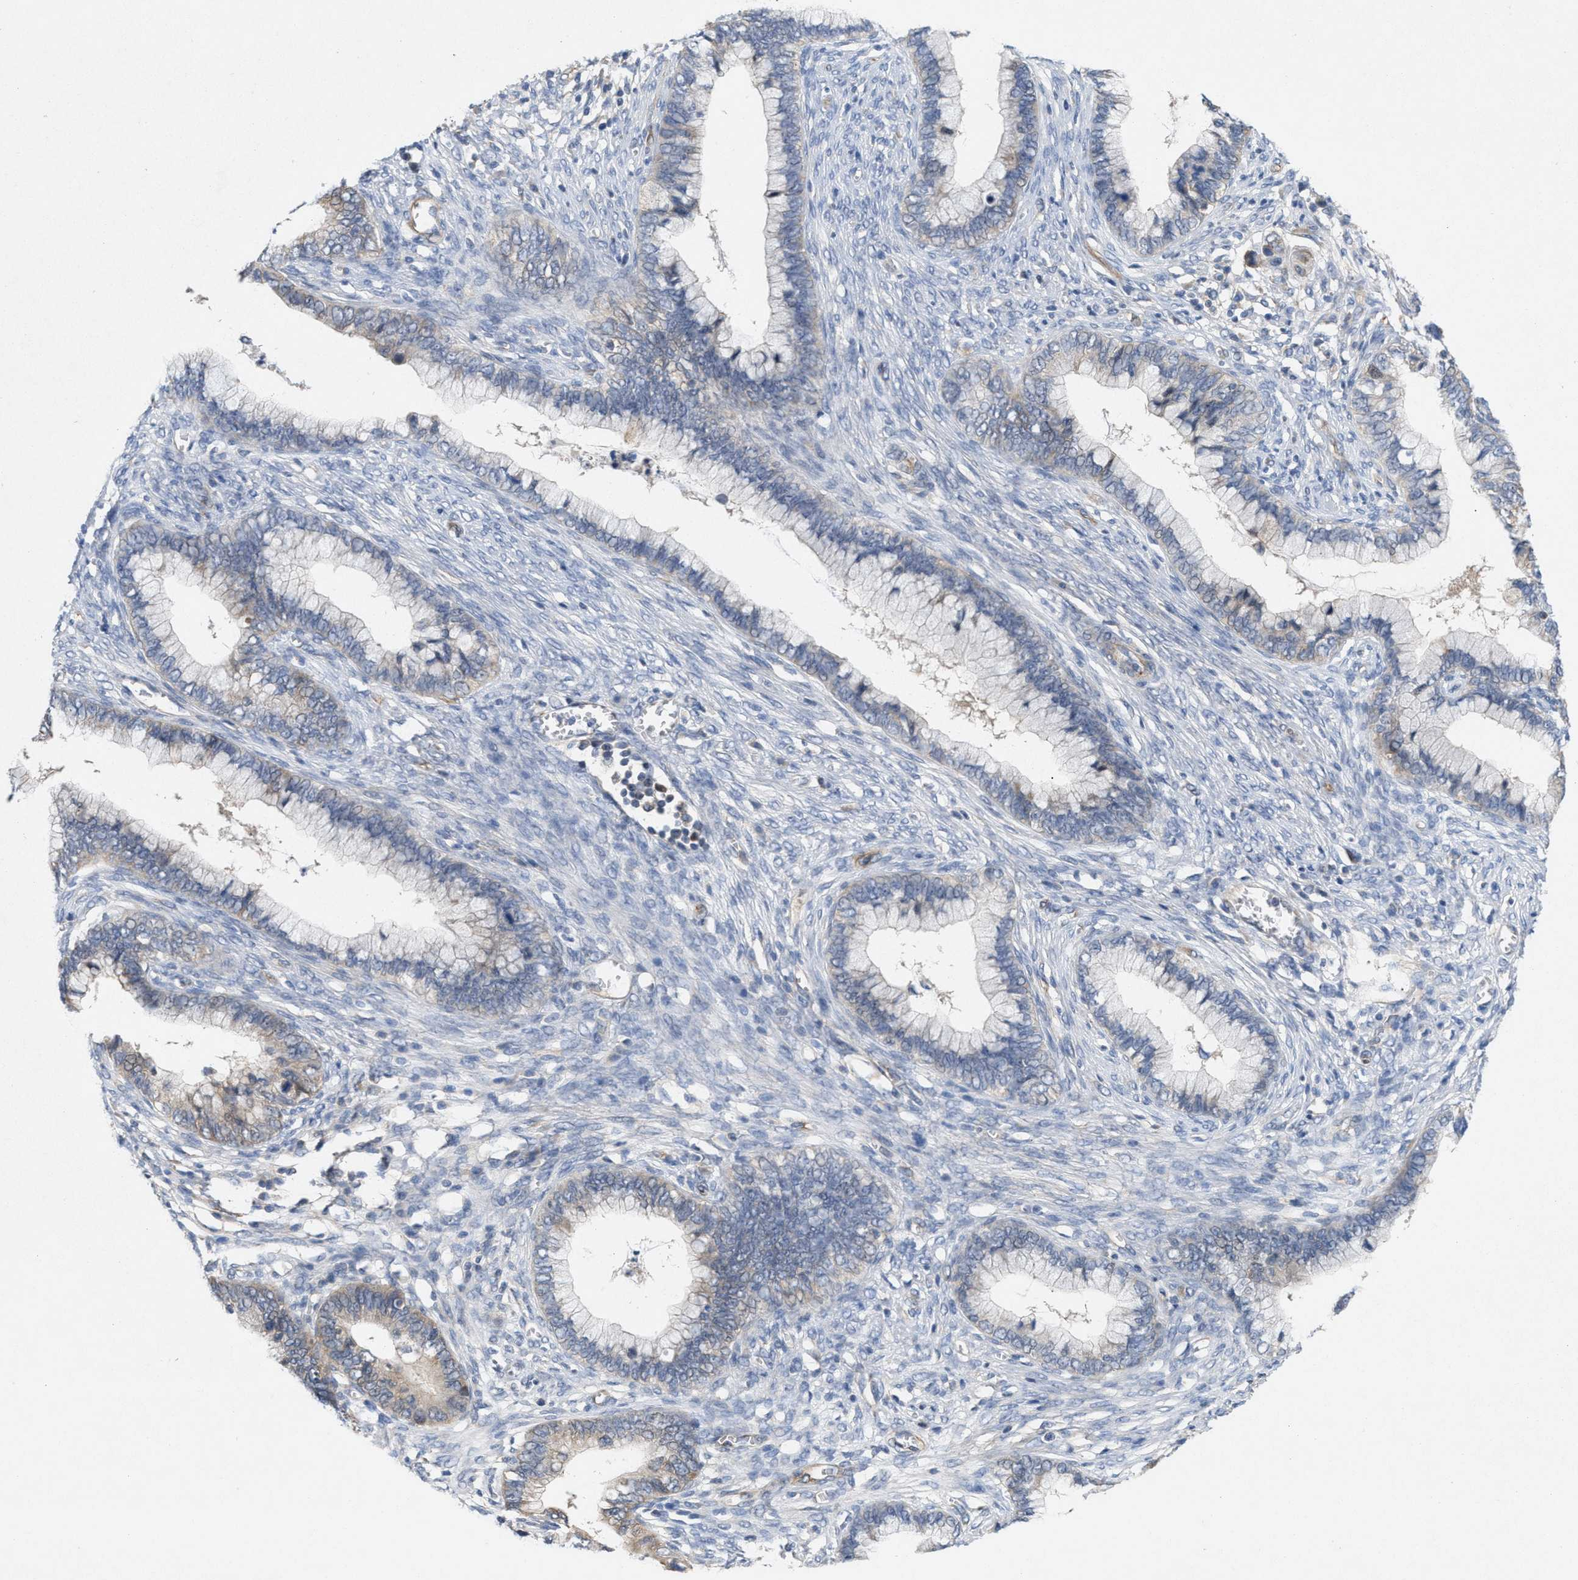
{"staining": {"intensity": "moderate", "quantity": "25%-75%", "location": "cytoplasmic/membranous"}, "tissue": "cervical cancer", "cell_type": "Tumor cells", "image_type": "cancer", "snomed": [{"axis": "morphology", "description": "Adenocarcinoma, NOS"}, {"axis": "topography", "description": "Cervix"}], "caption": "The image reveals staining of cervical cancer (adenocarcinoma), revealing moderate cytoplasmic/membranous protein expression (brown color) within tumor cells.", "gene": "UBAP2", "patient": {"sex": "female", "age": 44}}